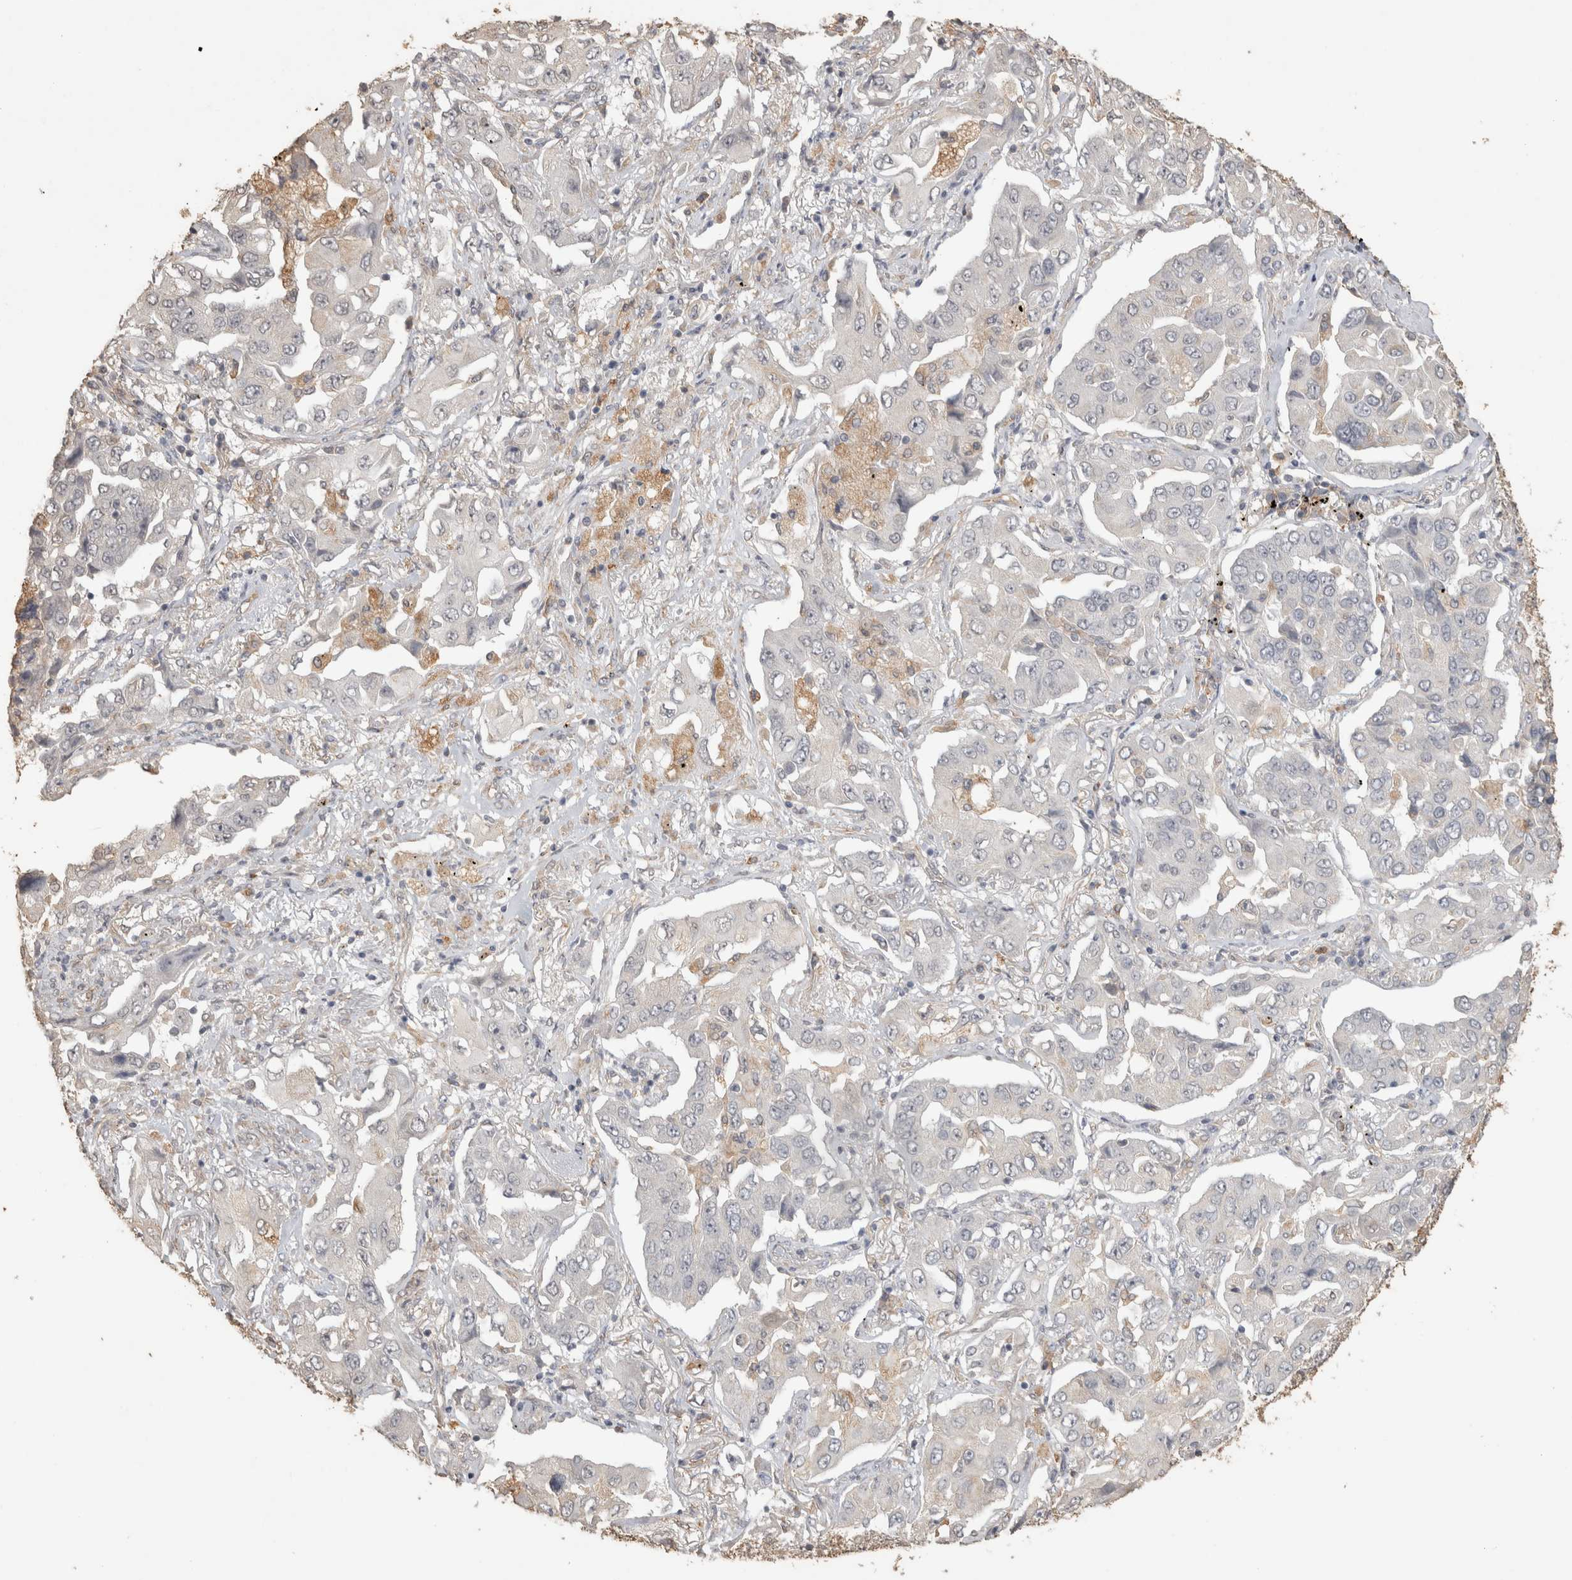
{"staining": {"intensity": "negative", "quantity": "none", "location": "none"}, "tissue": "lung cancer", "cell_type": "Tumor cells", "image_type": "cancer", "snomed": [{"axis": "morphology", "description": "Adenocarcinoma, NOS"}, {"axis": "topography", "description": "Lung"}], "caption": "Adenocarcinoma (lung) stained for a protein using IHC shows no positivity tumor cells.", "gene": "REPS2", "patient": {"sex": "female", "age": 65}}